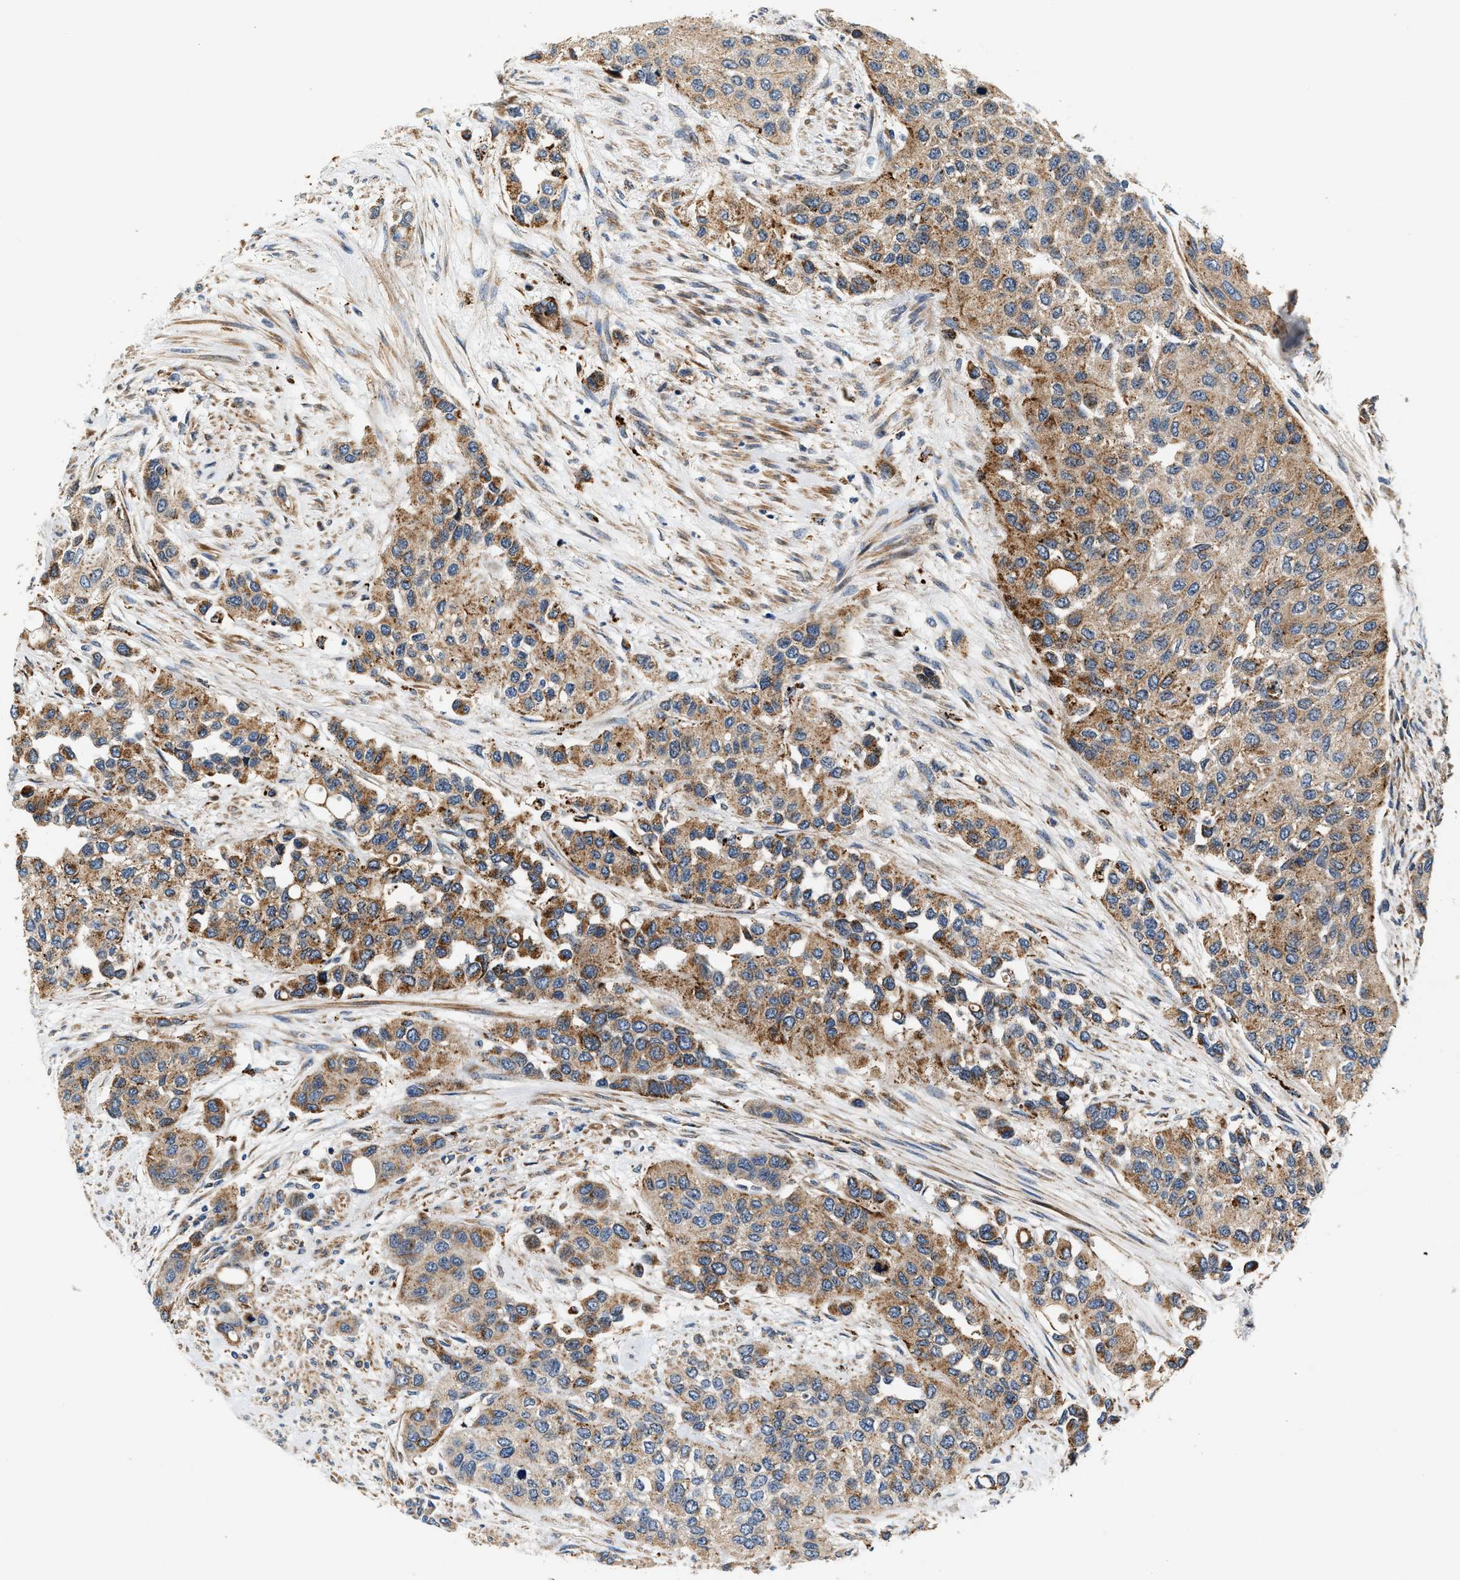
{"staining": {"intensity": "moderate", "quantity": ">75%", "location": "cytoplasmic/membranous"}, "tissue": "urothelial cancer", "cell_type": "Tumor cells", "image_type": "cancer", "snomed": [{"axis": "morphology", "description": "Urothelial carcinoma, High grade"}, {"axis": "topography", "description": "Urinary bladder"}], "caption": "Tumor cells show moderate cytoplasmic/membranous positivity in approximately >75% of cells in high-grade urothelial carcinoma.", "gene": "DUSP10", "patient": {"sex": "female", "age": 56}}